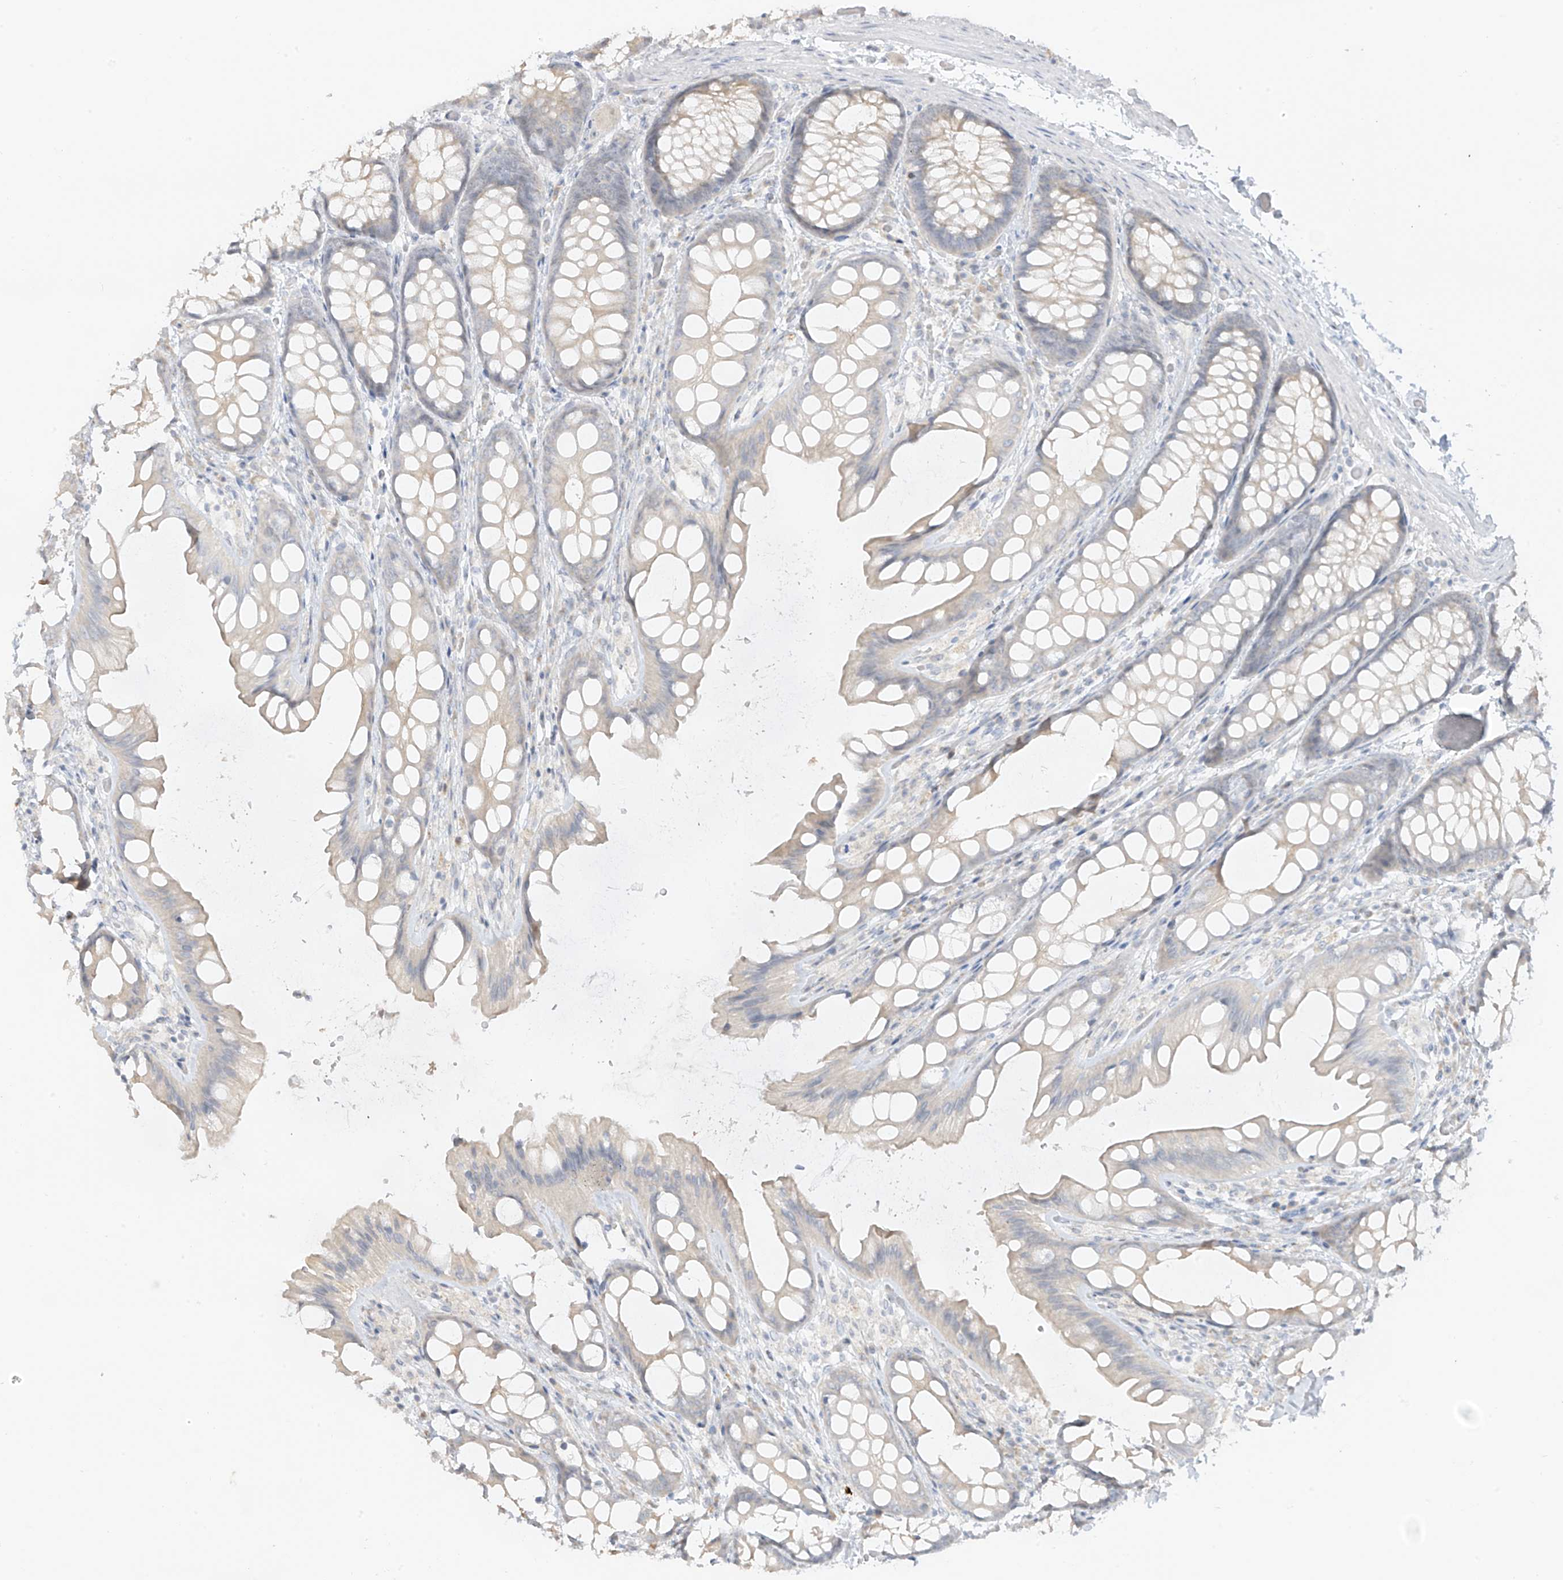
{"staining": {"intensity": "negative", "quantity": "none", "location": "none"}, "tissue": "colon", "cell_type": "Endothelial cells", "image_type": "normal", "snomed": [{"axis": "morphology", "description": "Normal tissue, NOS"}, {"axis": "topography", "description": "Colon"}], "caption": "Photomicrograph shows no significant protein staining in endothelial cells of unremarkable colon. The staining was performed using DAB (3,3'-diaminobenzidine) to visualize the protein expression in brown, while the nuclei were stained in blue with hematoxylin (Magnification: 20x).", "gene": "DCDC2", "patient": {"sex": "male", "age": 47}}